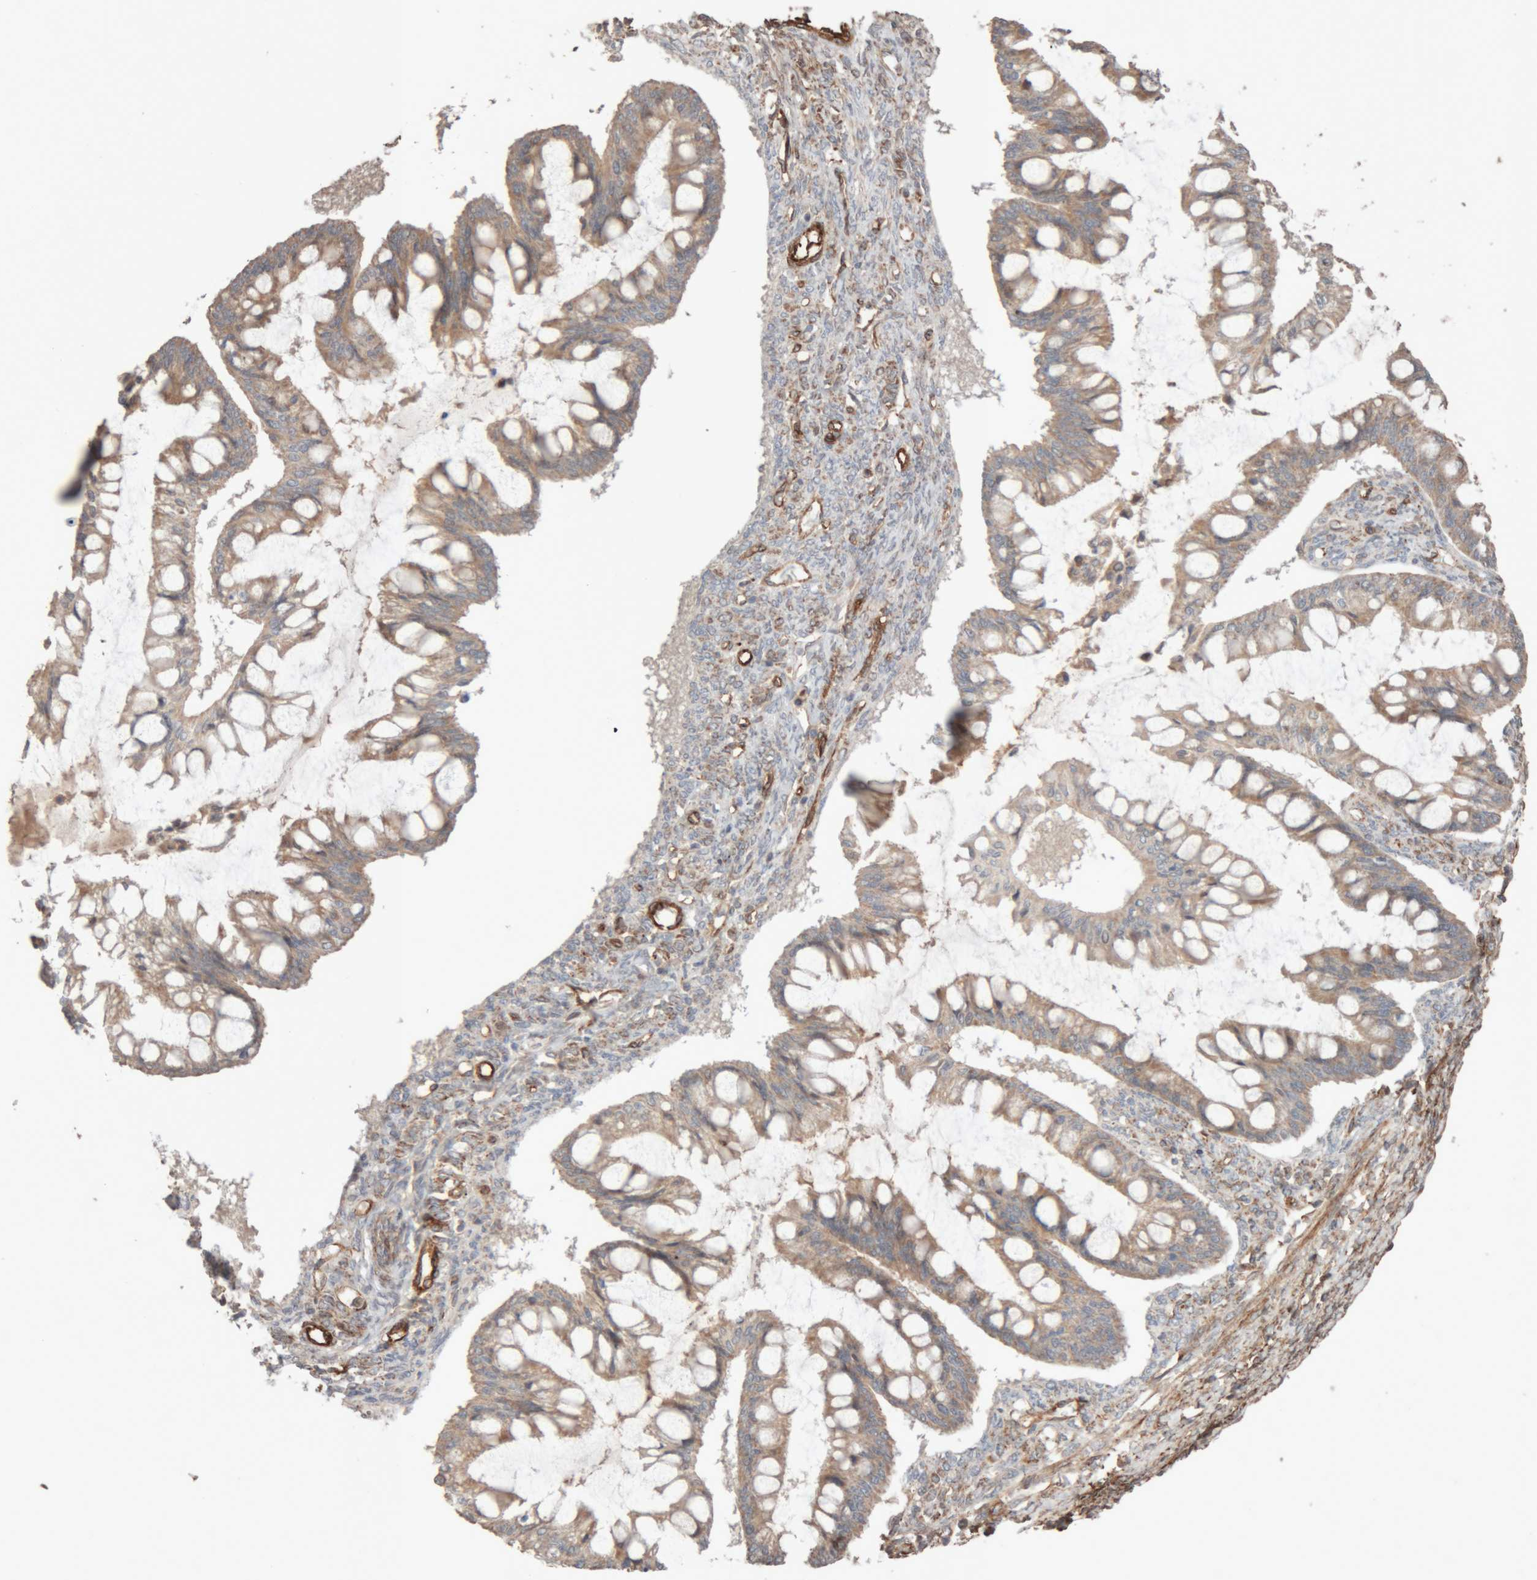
{"staining": {"intensity": "weak", "quantity": ">75%", "location": "cytoplasmic/membranous"}, "tissue": "ovarian cancer", "cell_type": "Tumor cells", "image_type": "cancer", "snomed": [{"axis": "morphology", "description": "Cystadenocarcinoma, mucinous, NOS"}, {"axis": "topography", "description": "Ovary"}], "caption": "Immunohistochemistry (IHC) (DAB) staining of human ovarian mucinous cystadenocarcinoma demonstrates weak cytoplasmic/membranous protein staining in about >75% of tumor cells. The protein is shown in brown color, while the nuclei are stained blue.", "gene": "RAB32", "patient": {"sex": "female", "age": 73}}